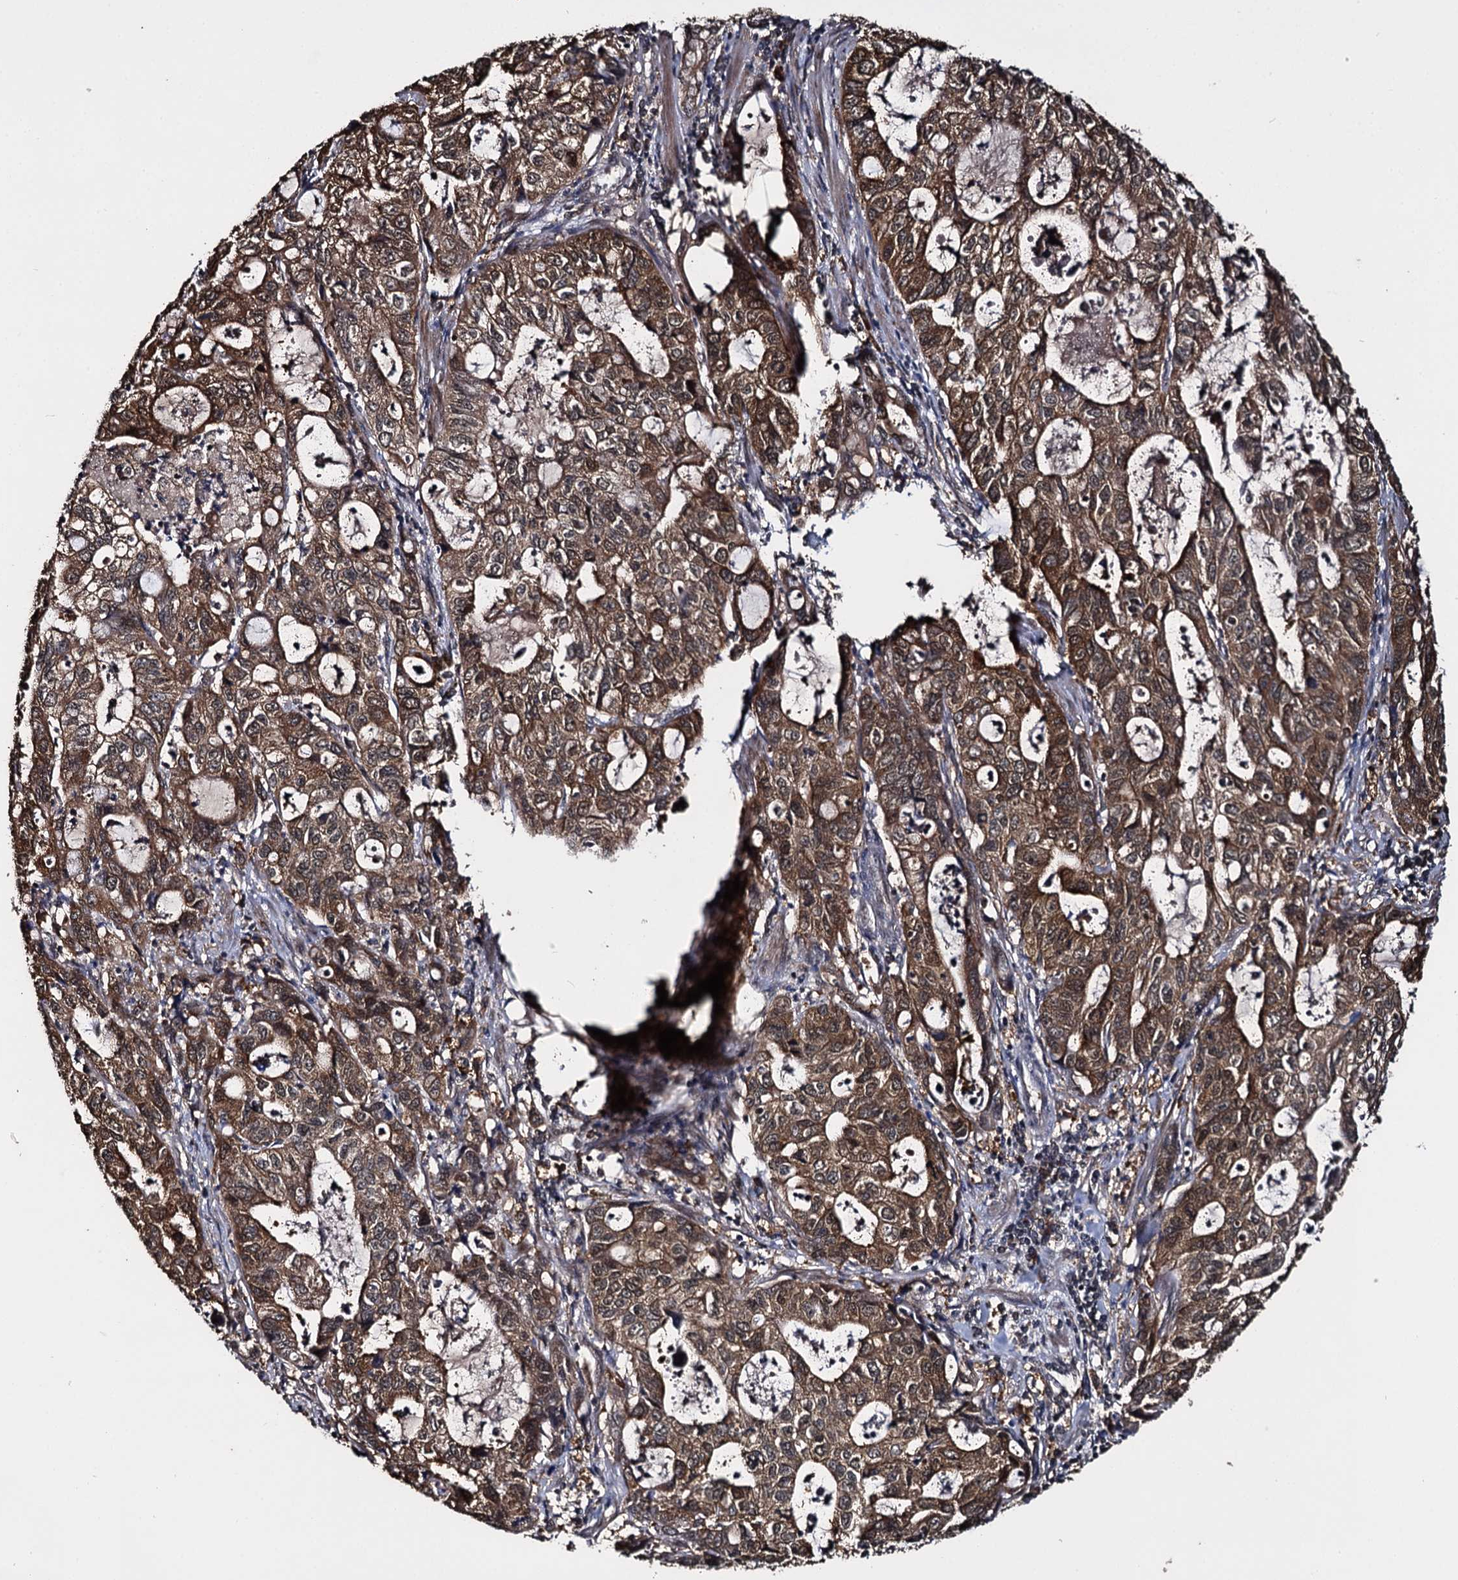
{"staining": {"intensity": "strong", "quantity": ">75%", "location": "cytoplasmic/membranous,nuclear"}, "tissue": "stomach cancer", "cell_type": "Tumor cells", "image_type": "cancer", "snomed": [{"axis": "morphology", "description": "Adenocarcinoma, NOS"}, {"axis": "topography", "description": "Stomach, upper"}], "caption": "Immunohistochemistry (IHC) photomicrograph of human stomach adenocarcinoma stained for a protein (brown), which reveals high levels of strong cytoplasmic/membranous and nuclear expression in approximately >75% of tumor cells.", "gene": "SLC46A3", "patient": {"sex": "female", "age": 52}}